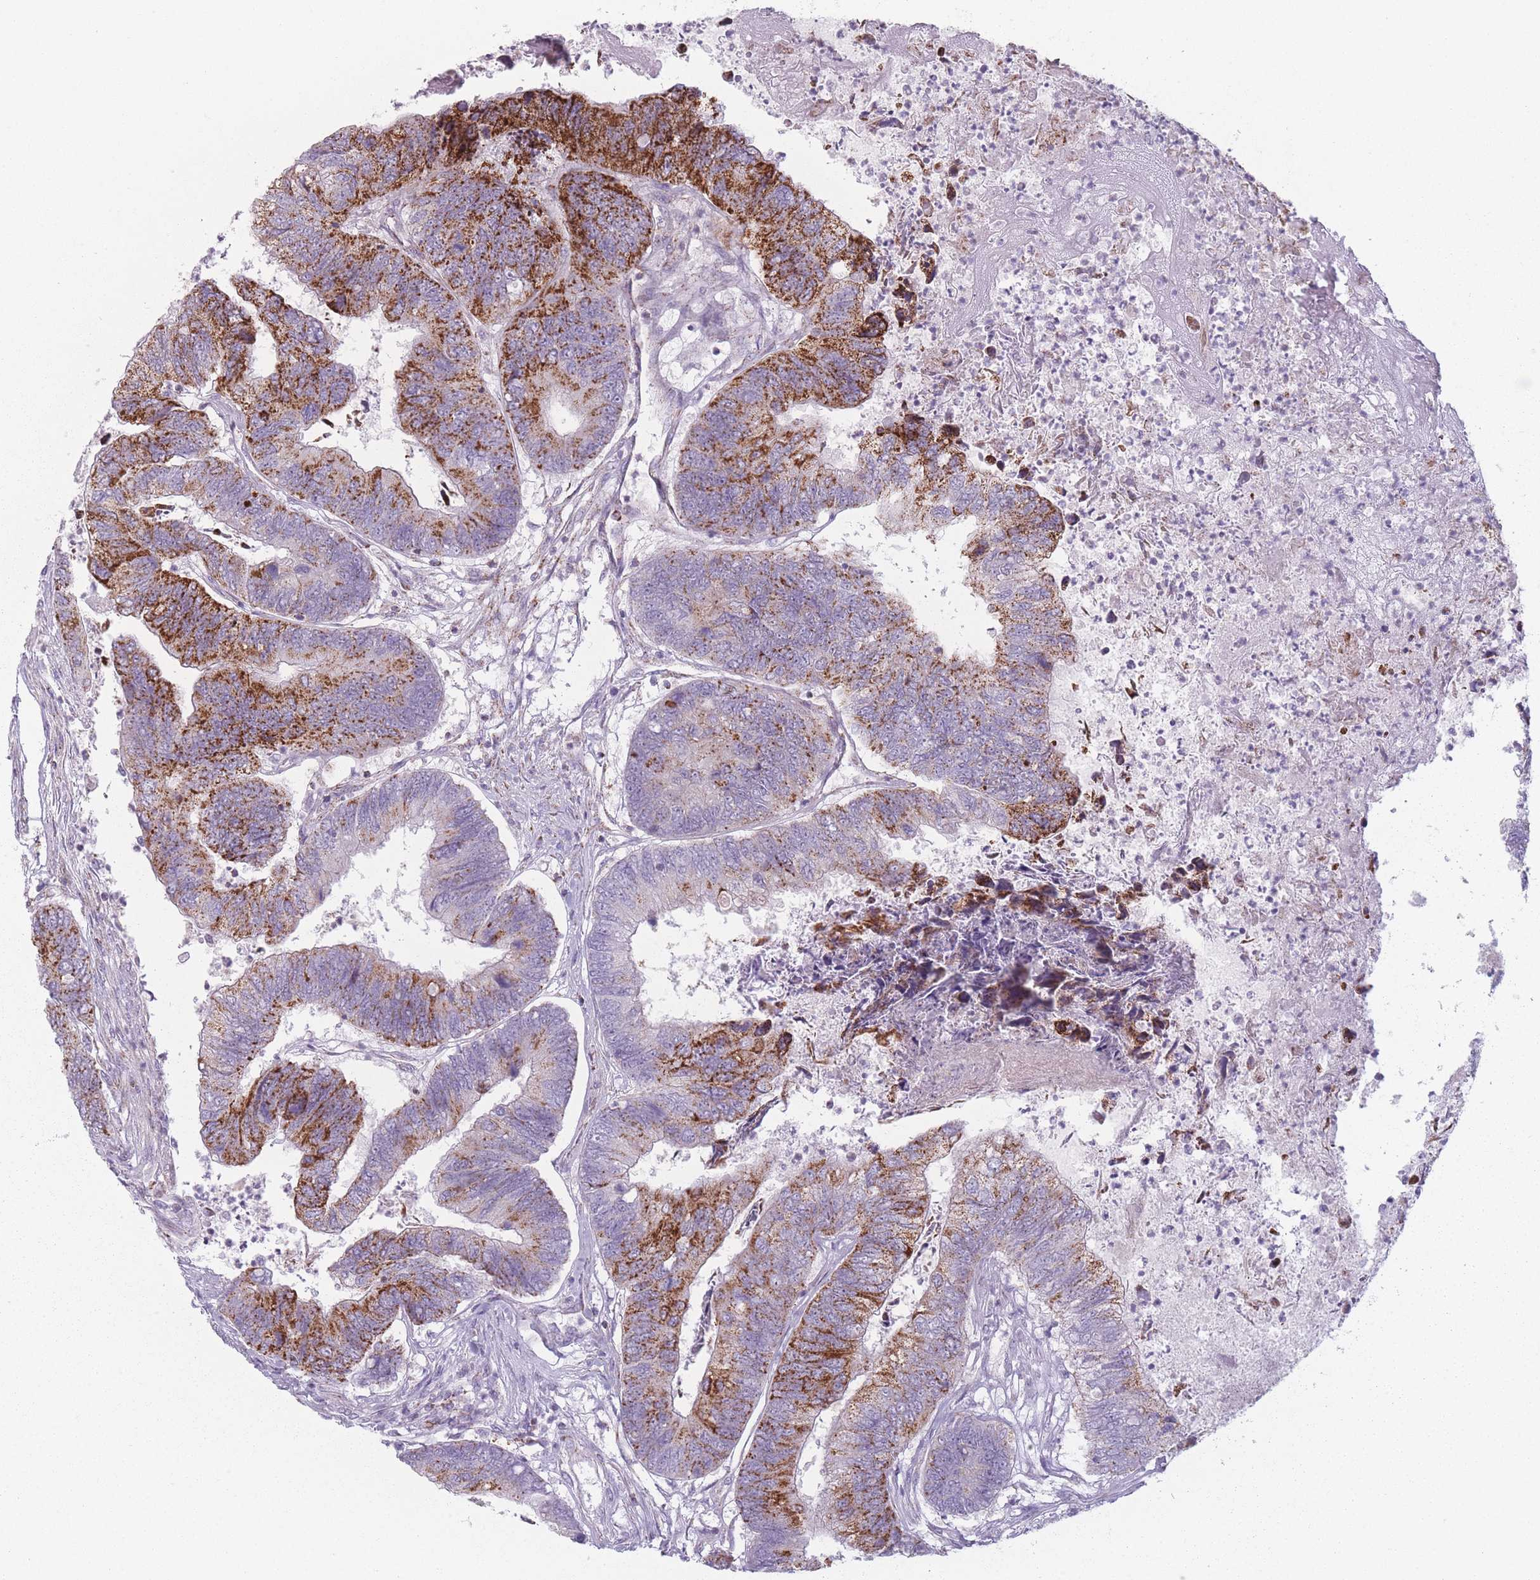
{"staining": {"intensity": "strong", "quantity": ">75%", "location": "cytoplasmic/membranous"}, "tissue": "colorectal cancer", "cell_type": "Tumor cells", "image_type": "cancer", "snomed": [{"axis": "morphology", "description": "Adenocarcinoma, NOS"}, {"axis": "topography", "description": "Colon"}], "caption": "Adenocarcinoma (colorectal) stained for a protein (brown) shows strong cytoplasmic/membranous positive staining in about >75% of tumor cells.", "gene": "DCHS1", "patient": {"sex": "female", "age": 67}}